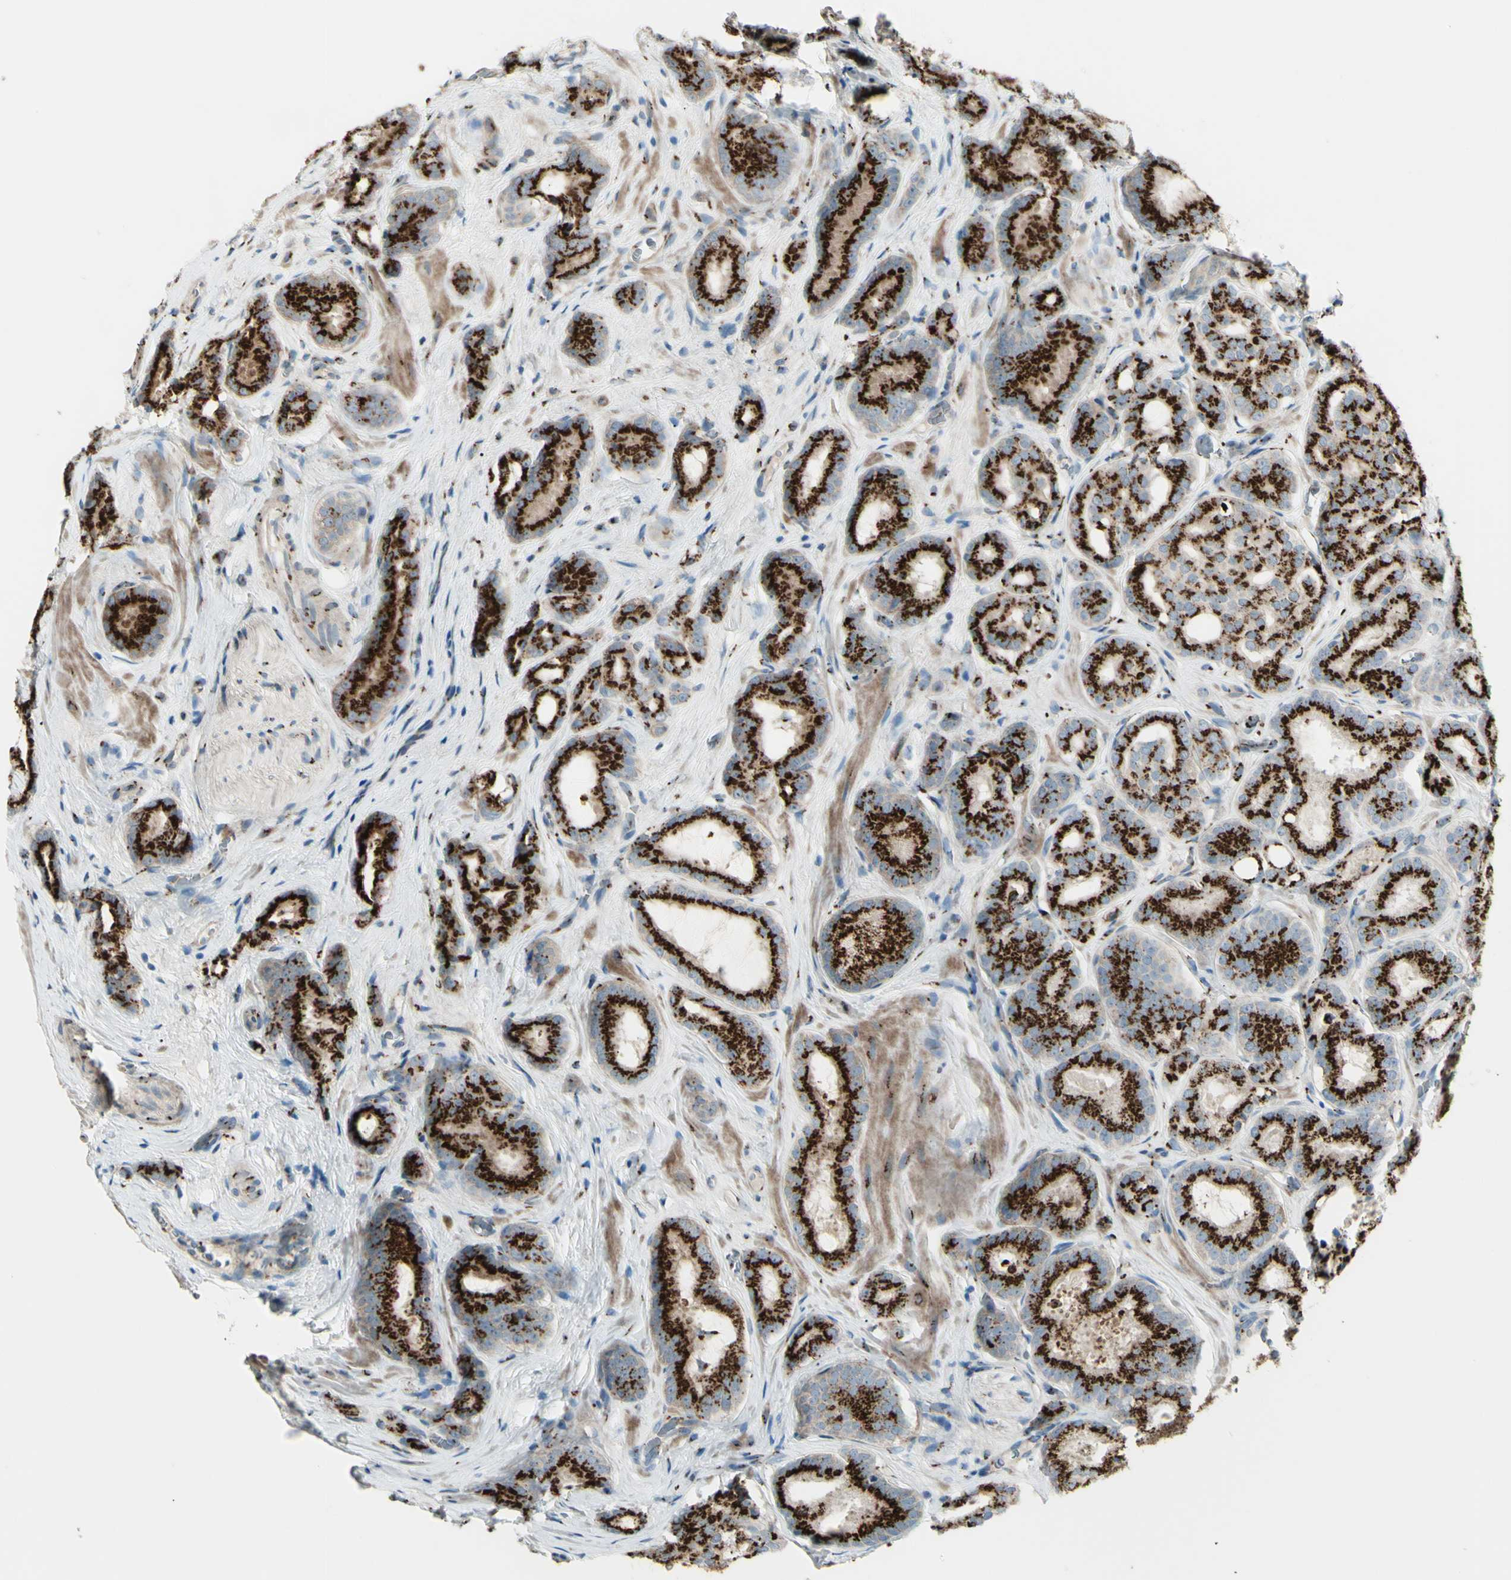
{"staining": {"intensity": "strong", "quantity": ">75%", "location": "cytoplasmic/membranous"}, "tissue": "prostate cancer", "cell_type": "Tumor cells", "image_type": "cancer", "snomed": [{"axis": "morphology", "description": "Adenocarcinoma, High grade"}, {"axis": "topography", "description": "Prostate"}], "caption": "High-power microscopy captured an immunohistochemistry histopathology image of prostate cancer, revealing strong cytoplasmic/membranous expression in about >75% of tumor cells.", "gene": "BPNT2", "patient": {"sex": "male", "age": 64}}